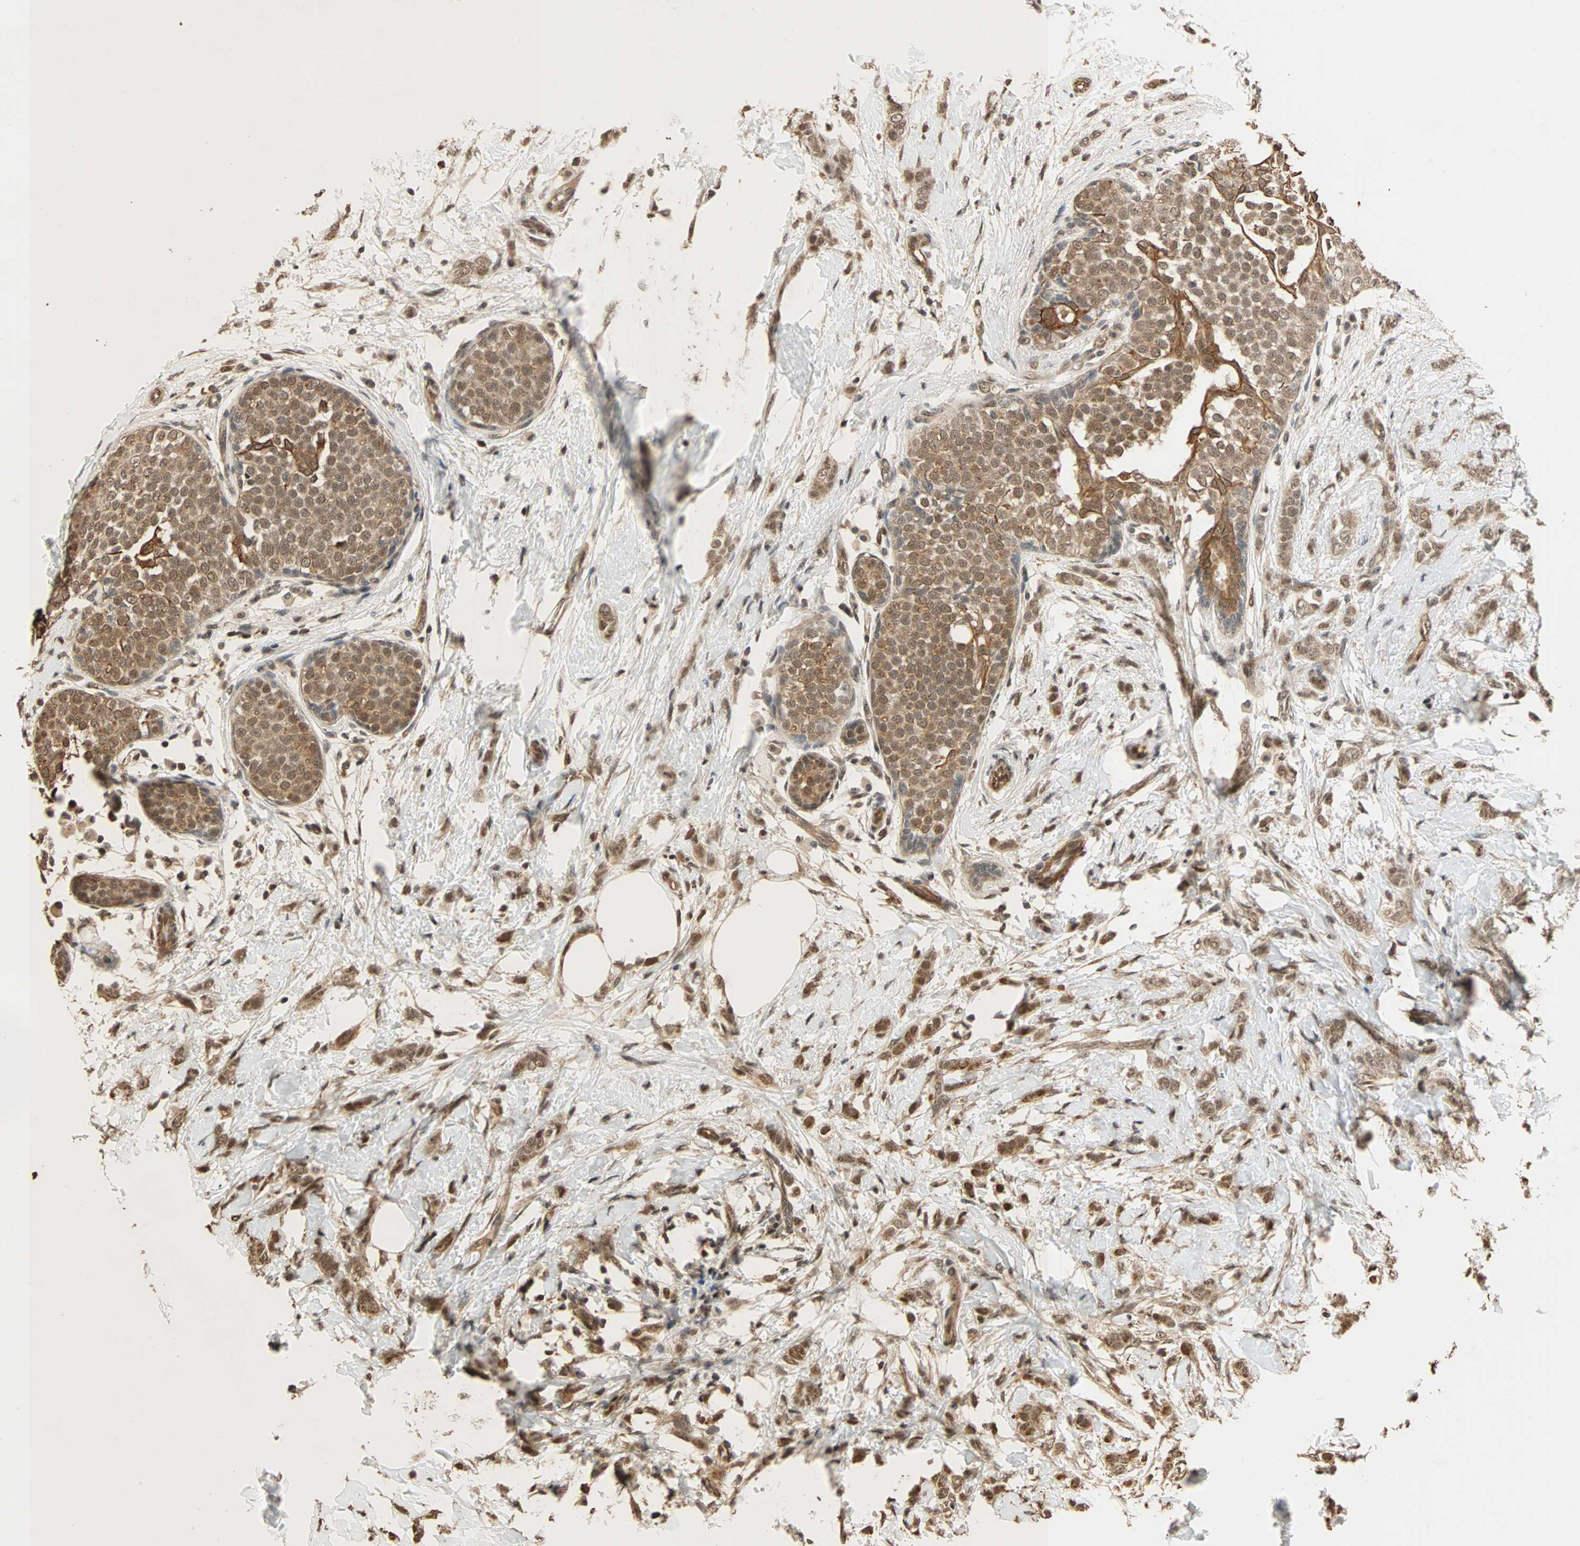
{"staining": {"intensity": "moderate", "quantity": ">75%", "location": "cytoplasmic/membranous,nuclear"}, "tissue": "breast cancer", "cell_type": "Tumor cells", "image_type": "cancer", "snomed": [{"axis": "morphology", "description": "Lobular carcinoma, in situ"}, {"axis": "morphology", "description": "Lobular carcinoma"}, {"axis": "topography", "description": "Breast"}], "caption": "High-magnification brightfield microscopy of breast cancer (lobular carcinoma) stained with DAB (brown) and counterstained with hematoxylin (blue). tumor cells exhibit moderate cytoplasmic/membranous and nuclear expression is seen in about>75% of cells. Nuclei are stained in blue.", "gene": "CDC5L", "patient": {"sex": "female", "age": 41}}